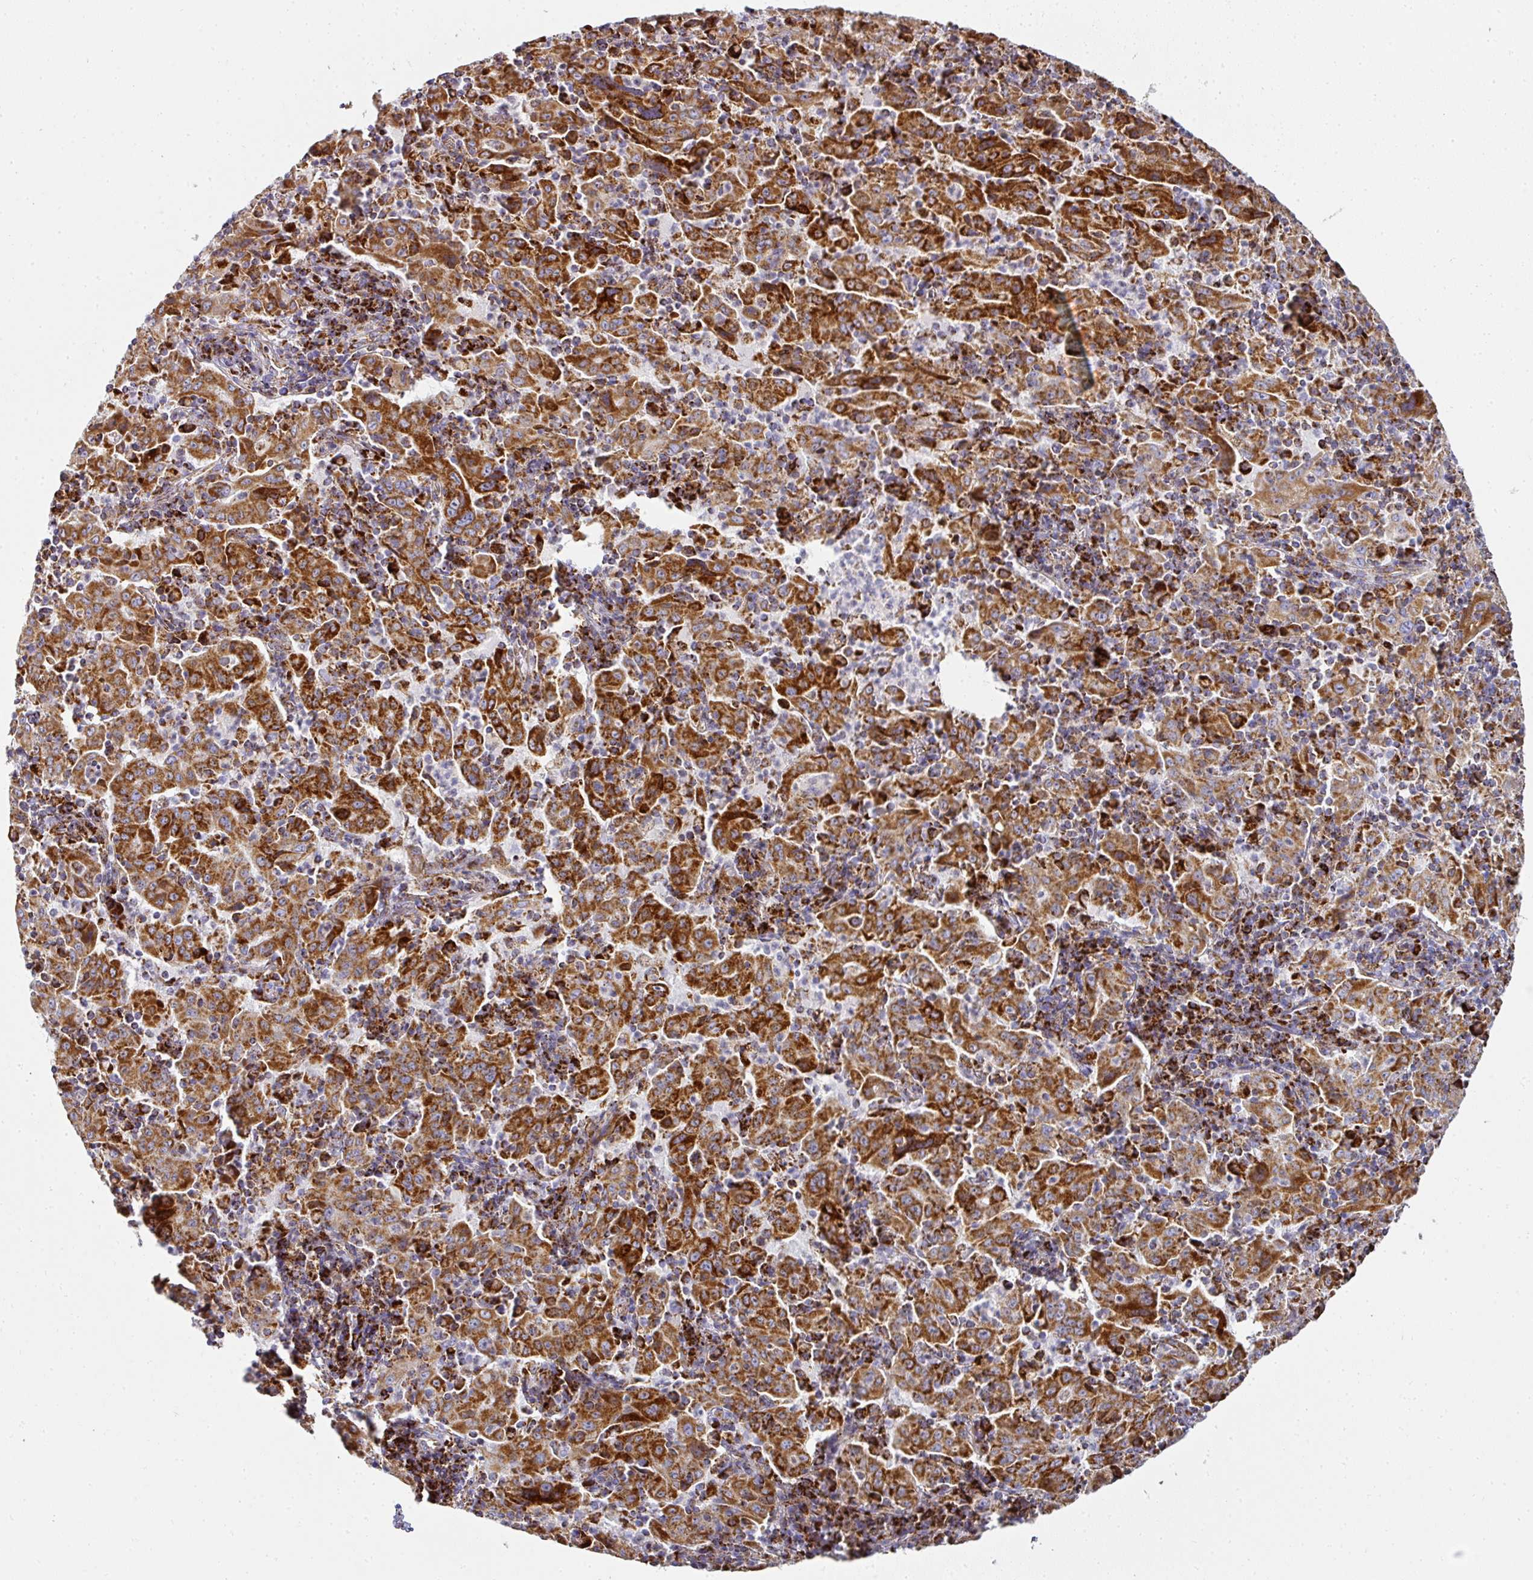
{"staining": {"intensity": "strong", "quantity": ">75%", "location": "cytoplasmic/membranous"}, "tissue": "pancreatic cancer", "cell_type": "Tumor cells", "image_type": "cancer", "snomed": [{"axis": "morphology", "description": "Adenocarcinoma, NOS"}, {"axis": "topography", "description": "Pancreas"}], "caption": "Immunohistochemical staining of pancreatic cancer reveals high levels of strong cytoplasmic/membranous staining in about >75% of tumor cells. Nuclei are stained in blue.", "gene": "UQCRFS1", "patient": {"sex": "male", "age": 63}}